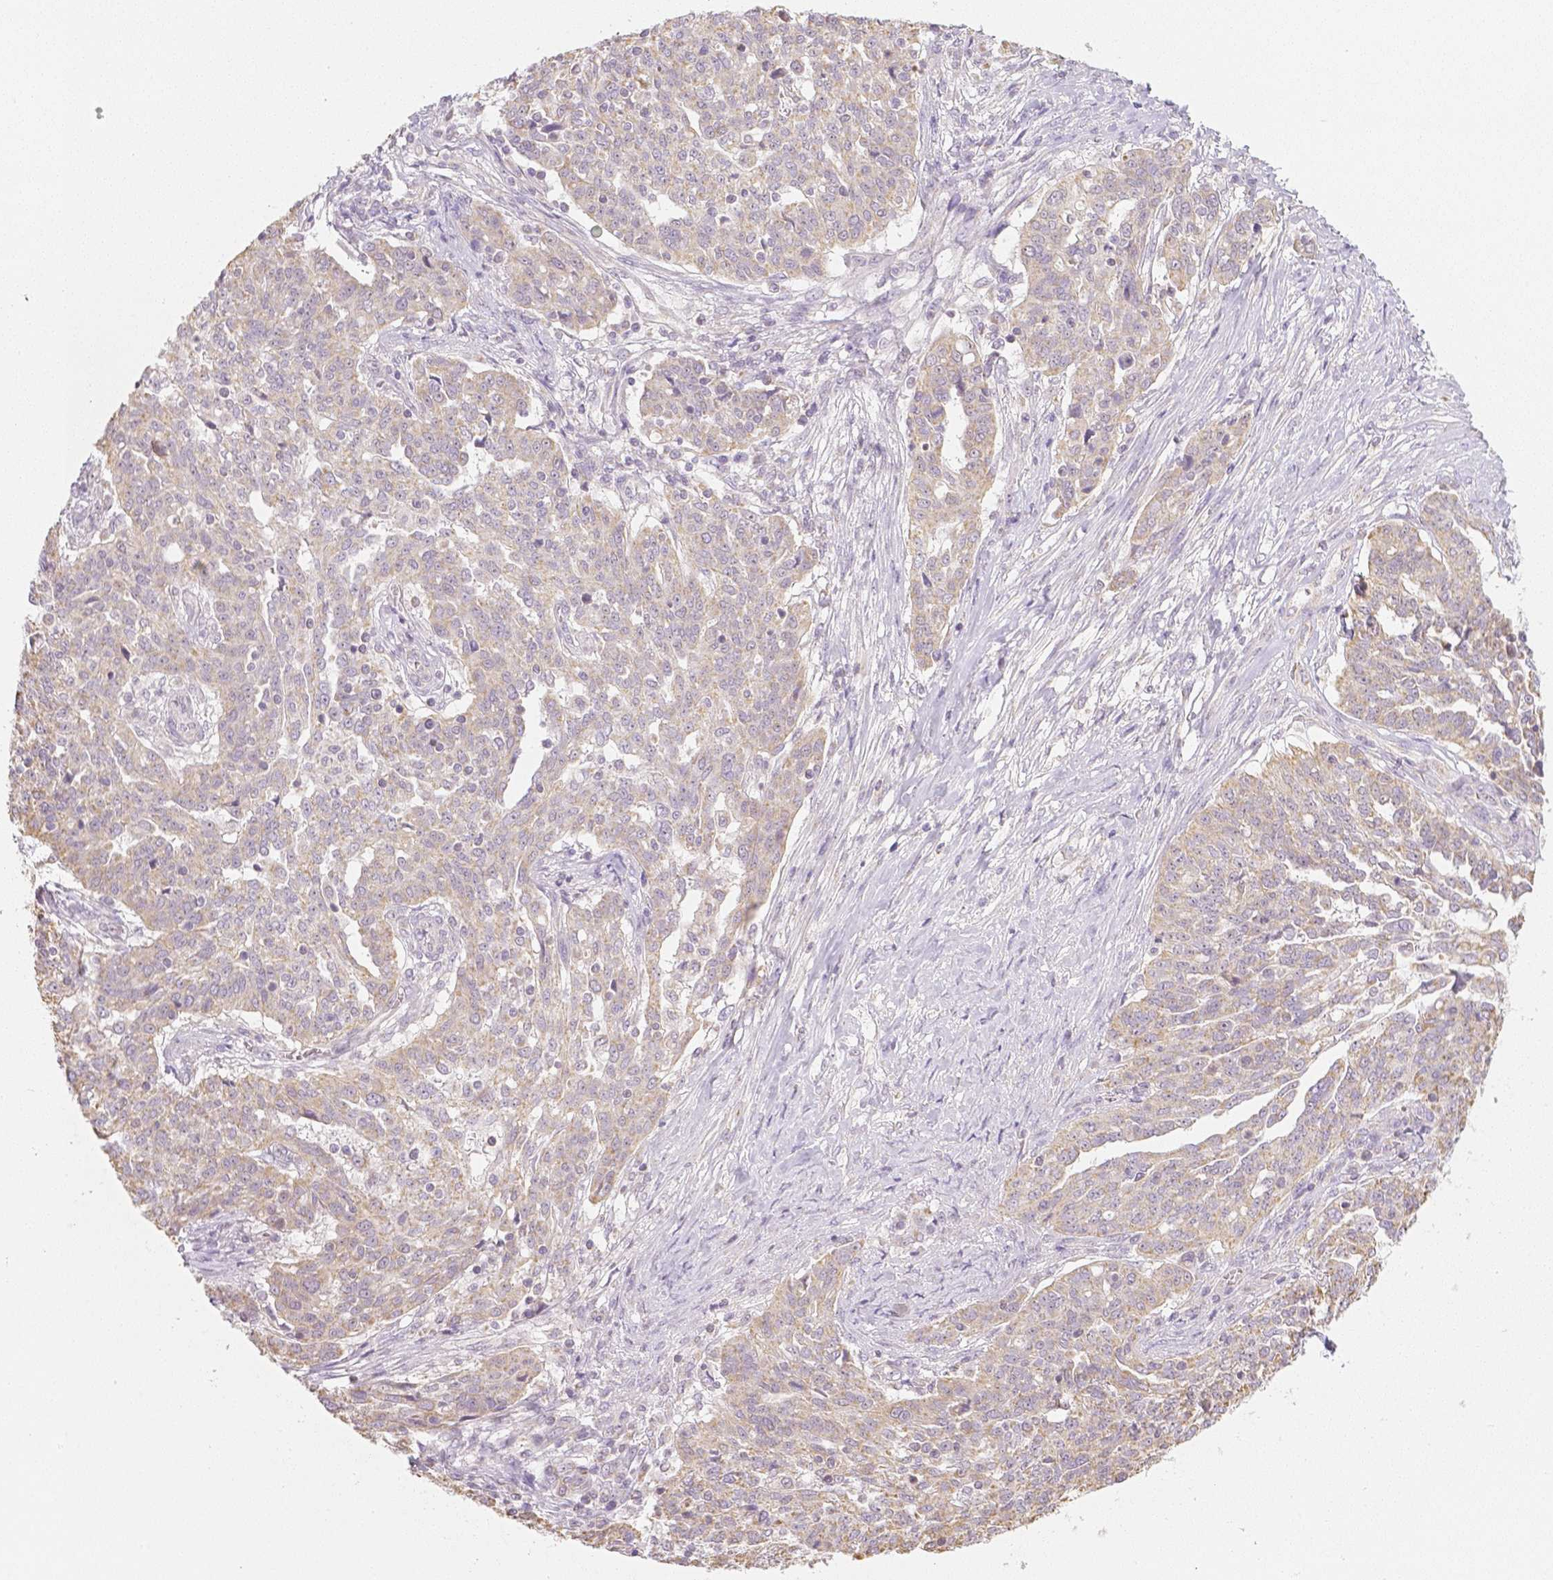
{"staining": {"intensity": "weak", "quantity": ">75%", "location": "cytoplasmic/membranous"}, "tissue": "ovarian cancer", "cell_type": "Tumor cells", "image_type": "cancer", "snomed": [{"axis": "morphology", "description": "Cystadenocarcinoma, serous, NOS"}, {"axis": "topography", "description": "Ovary"}], "caption": "The image shows immunohistochemical staining of ovarian cancer. There is weak cytoplasmic/membranous staining is present in approximately >75% of tumor cells. Immunohistochemistry (ihc) stains the protein in brown and the nuclei are stained blue.", "gene": "NVL", "patient": {"sex": "female", "age": 67}}